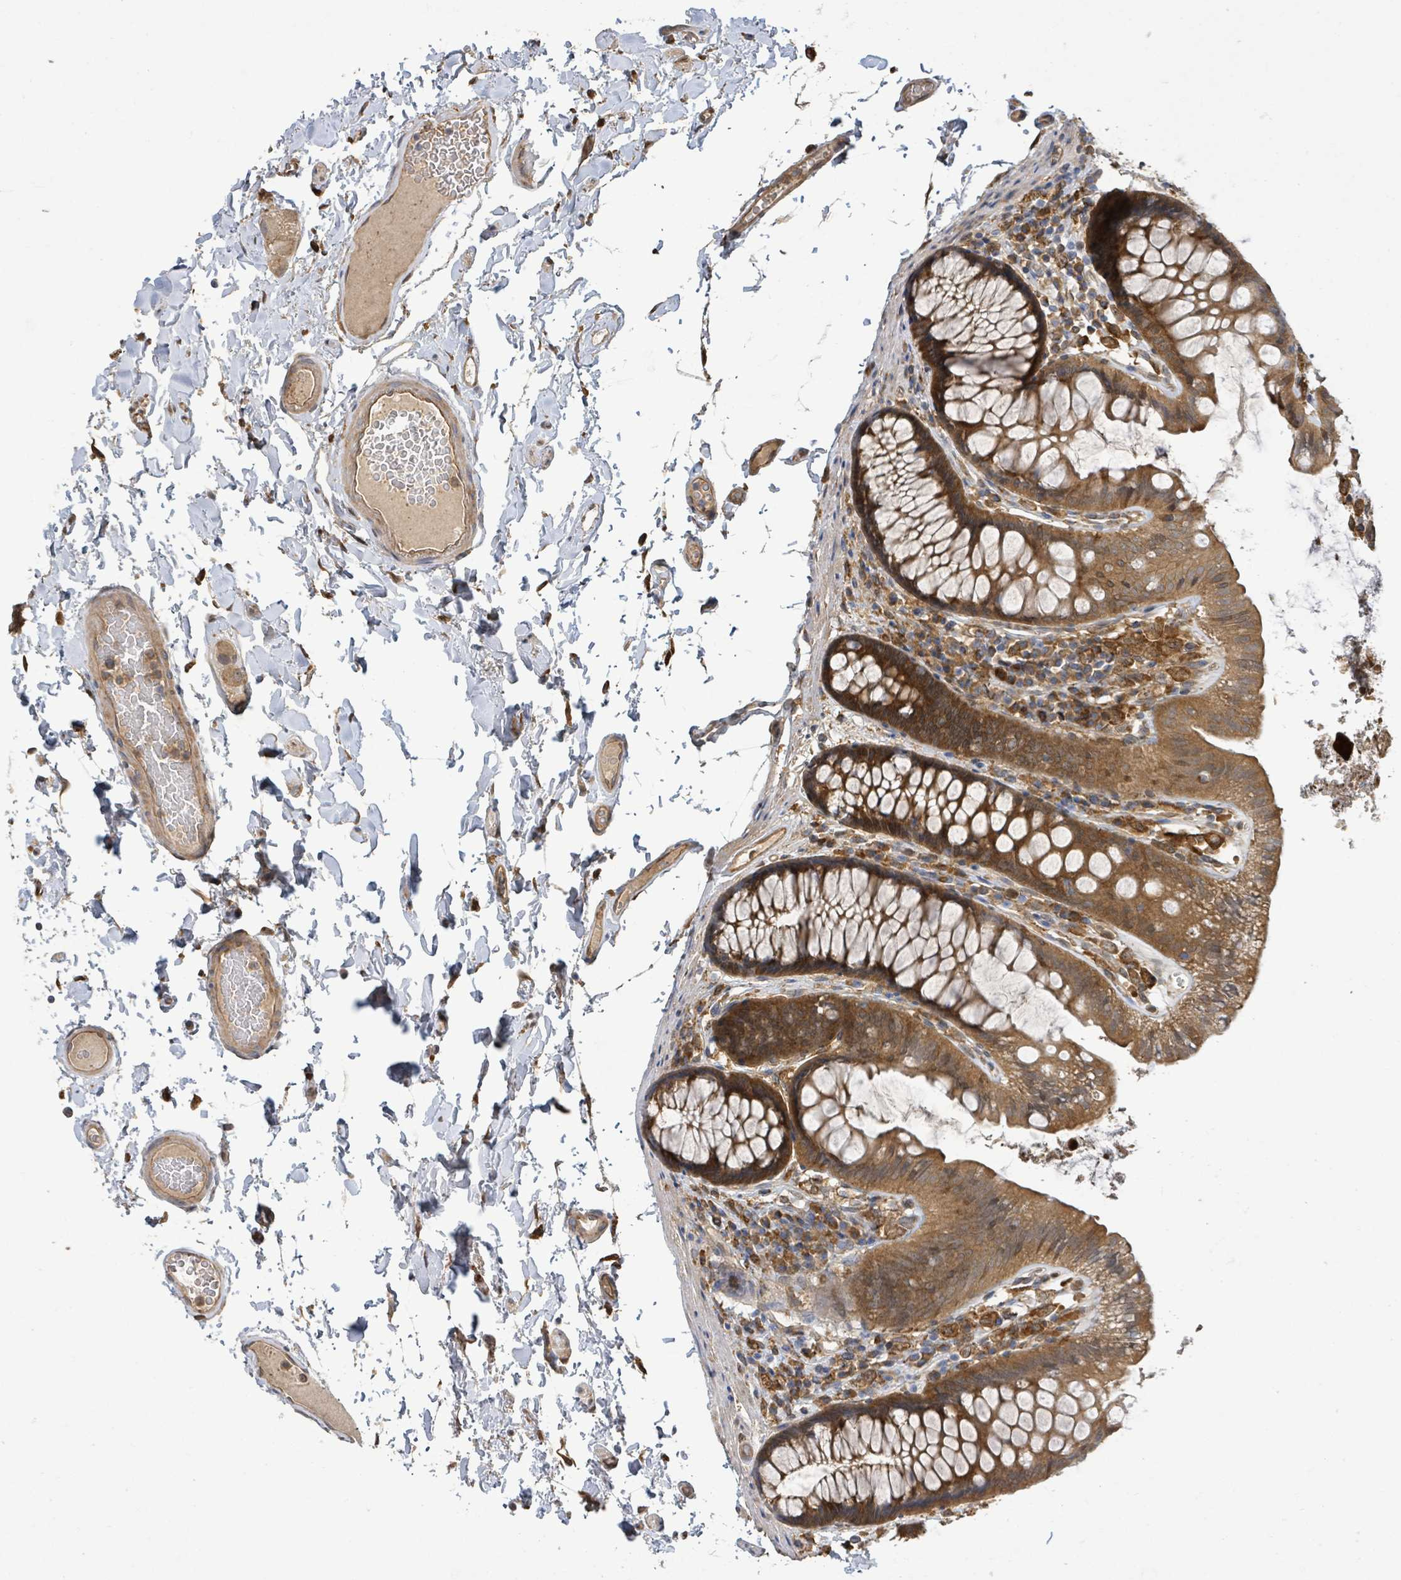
{"staining": {"intensity": "moderate", "quantity": ">75%", "location": "cytoplasmic/membranous"}, "tissue": "colon", "cell_type": "Endothelial cells", "image_type": "normal", "snomed": [{"axis": "morphology", "description": "Normal tissue, NOS"}, {"axis": "topography", "description": "Colon"}], "caption": "Moderate cytoplasmic/membranous protein positivity is identified in about >75% of endothelial cells in colon.", "gene": "ARPIN", "patient": {"sex": "male", "age": 84}}